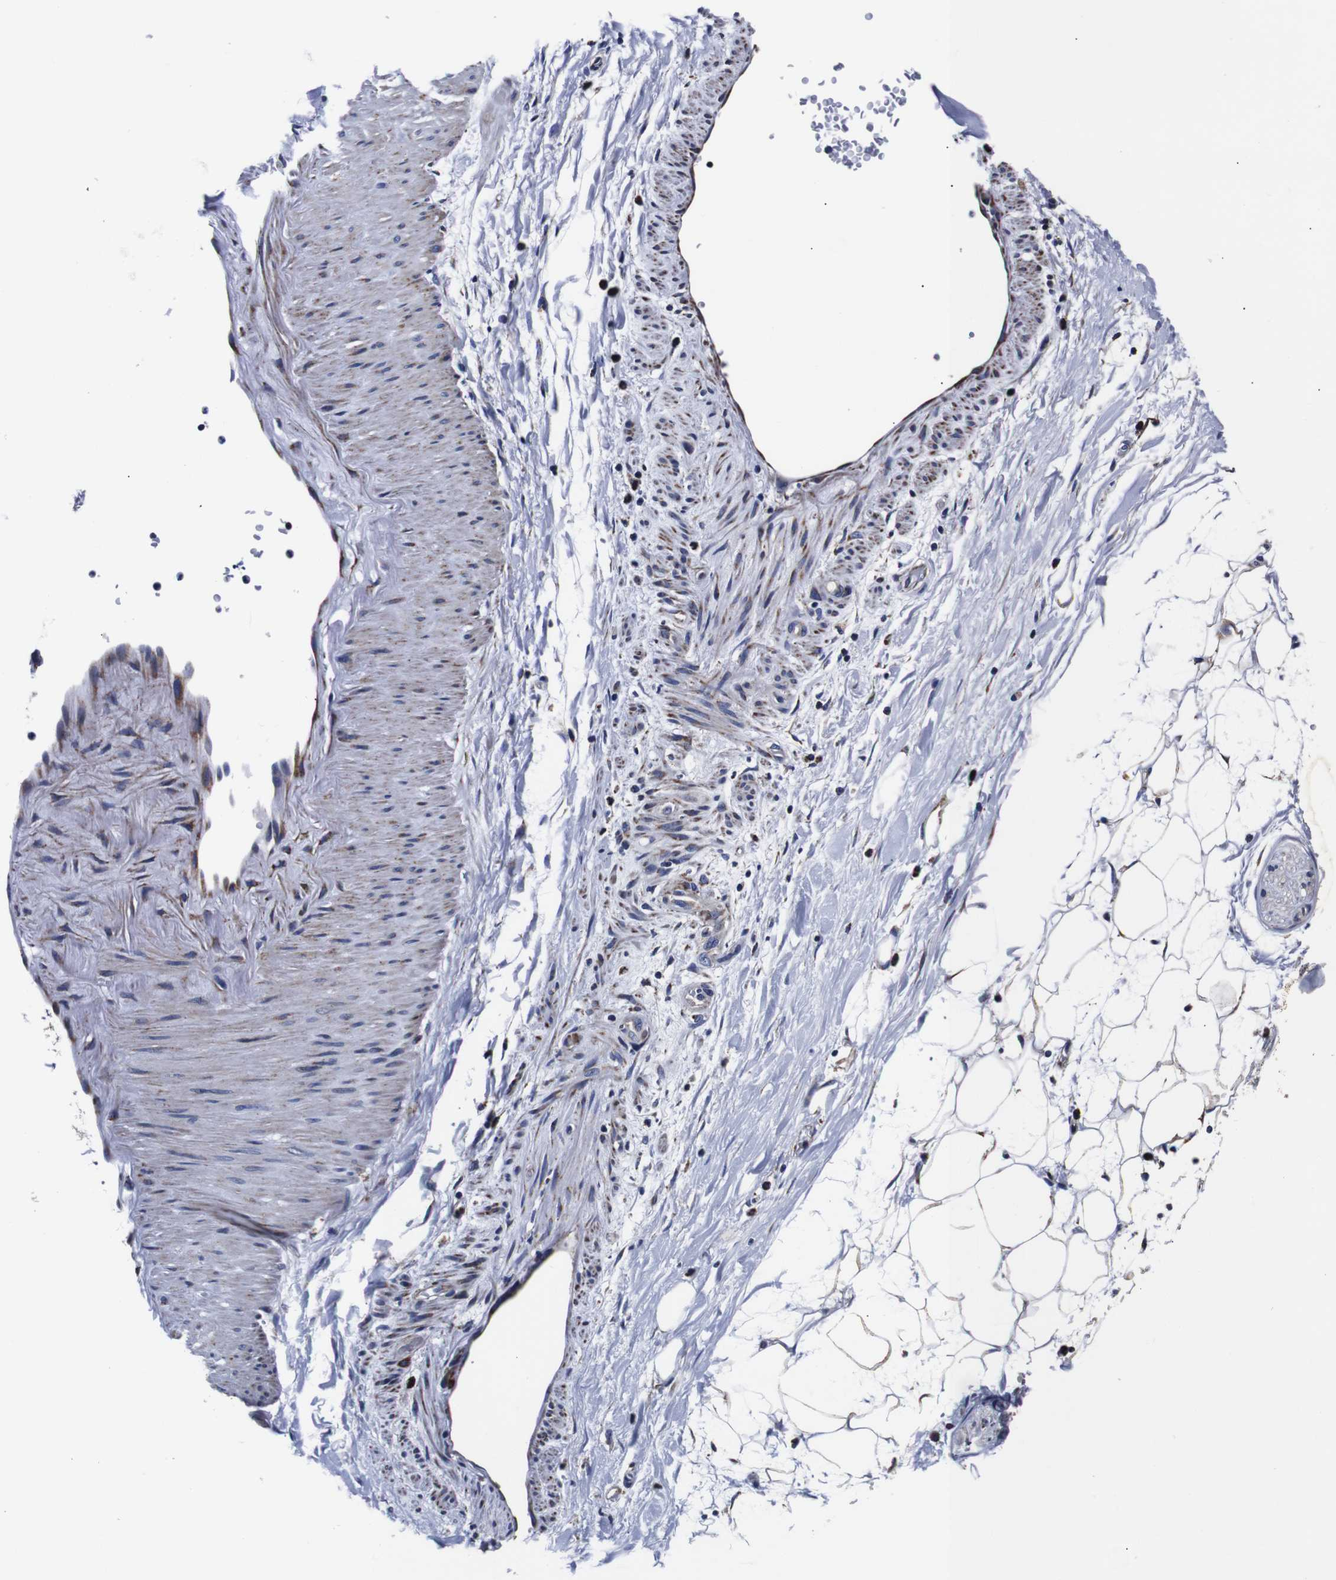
{"staining": {"intensity": "weak", "quantity": "25%-75%", "location": "cytoplasmic/membranous"}, "tissue": "adipose tissue", "cell_type": "Adipocytes", "image_type": "normal", "snomed": [{"axis": "morphology", "description": "Normal tissue, NOS"}, {"axis": "topography", "description": "Soft tissue"}], "caption": "Human adipose tissue stained for a protein (brown) demonstrates weak cytoplasmic/membranous positive staining in about 25%-75% of adipocytes.", "gene": "FKBP9", "patient": {"sex": "male", "age": 72}}